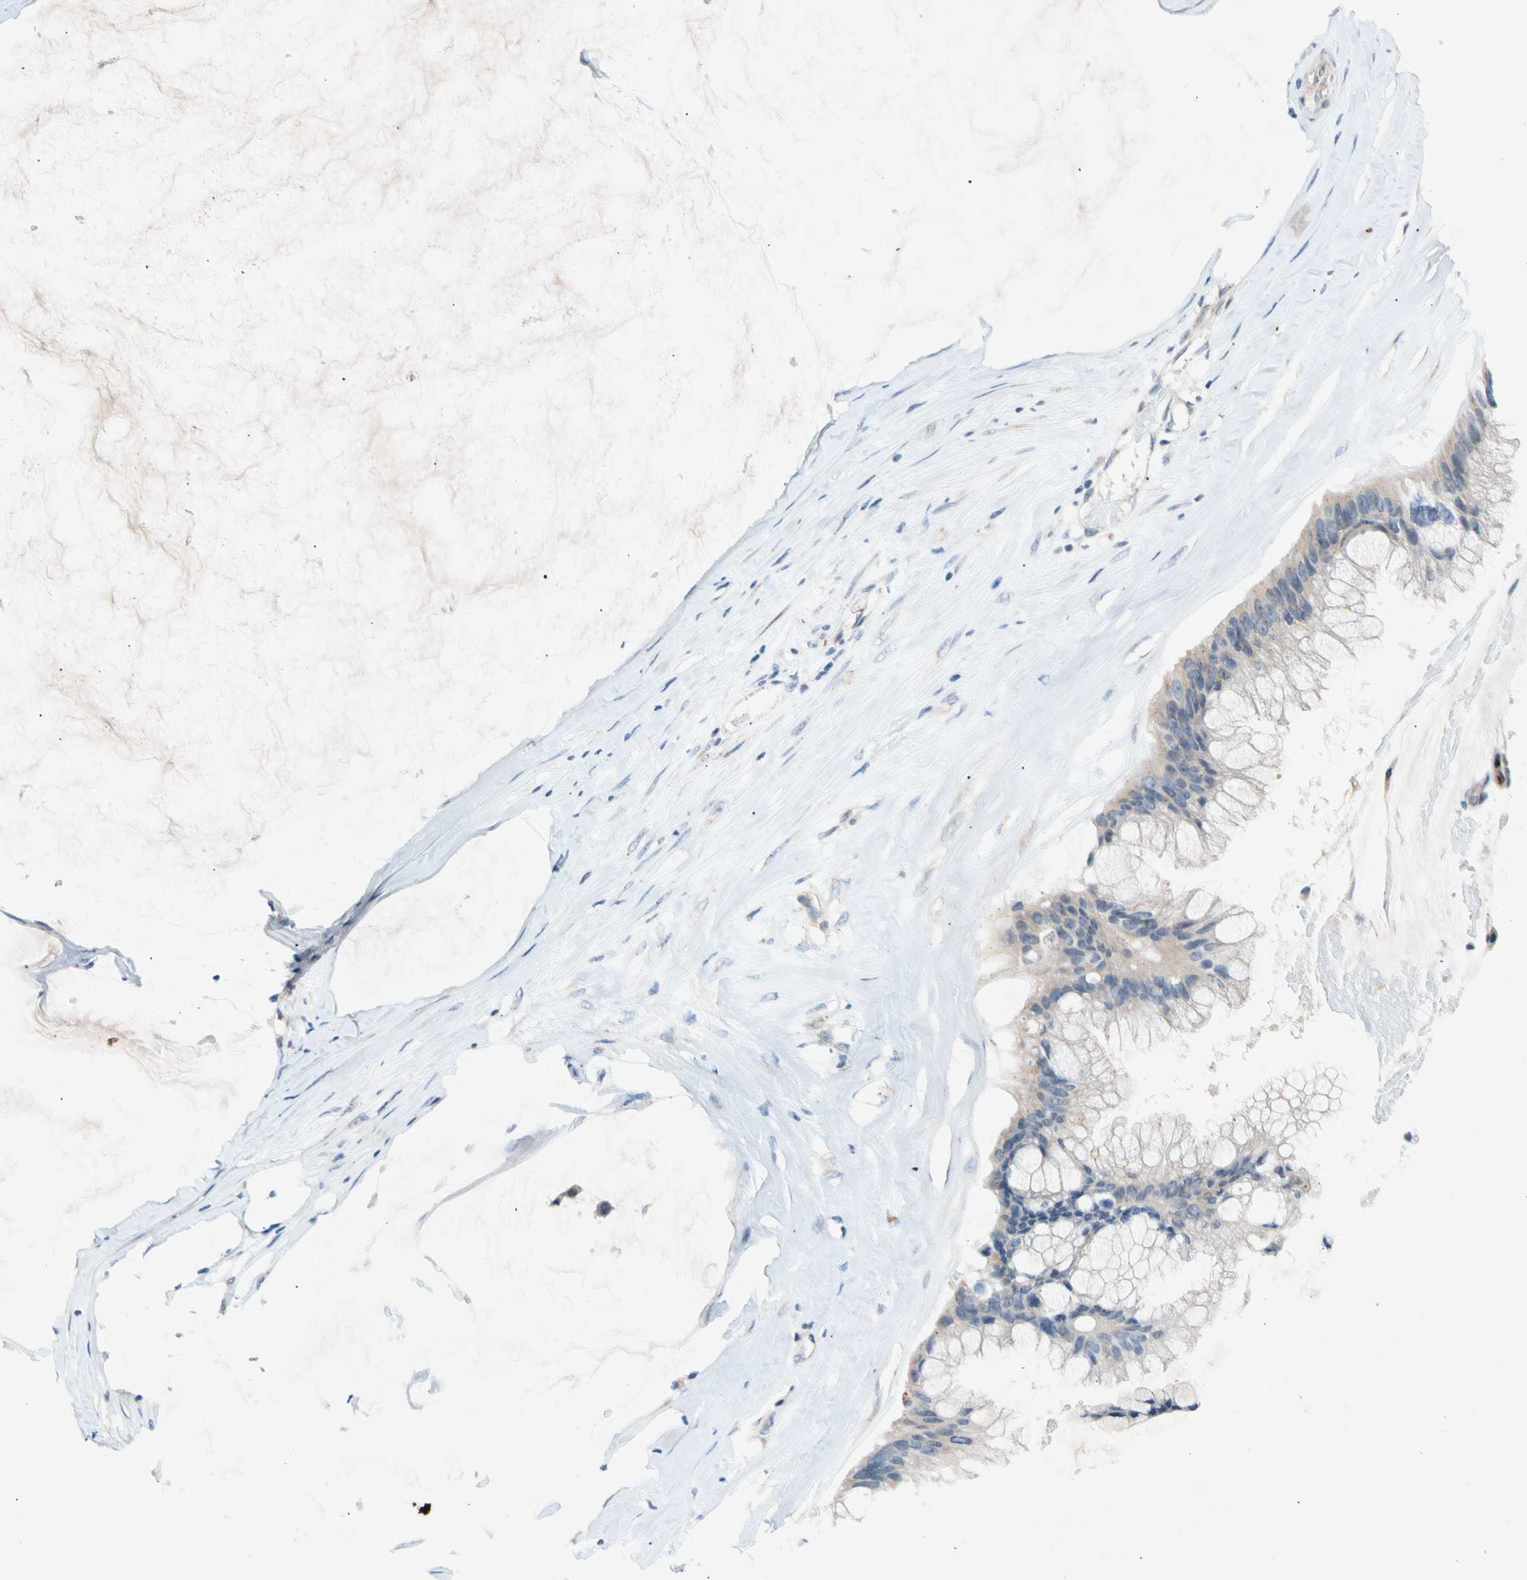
{"staining": {"intensity": "weak", "quantity": "25%-75%", "location": "cytoplasmic/membranous"}, "tissue": "ovarian cancer", "cell_type": "Tumor cells", "image_type": "cancer", "snomed": [{"axis": "morphology", "description": "Cystadenocarcinoma, mucinous, NOS"}, {"axis": "topography", "description": "Ovary"}], "caption": "Immunohistochemistry (IHC) (DAB) staining of human ovarian cancer (mucinous cystadenocarcinoma) reveals weak cytoplasmic/membranous protein expression in approximately 25%-75% of tumor cells.", "gene": "GASK1B", "patient": {"sex": "female", "age": 39}}